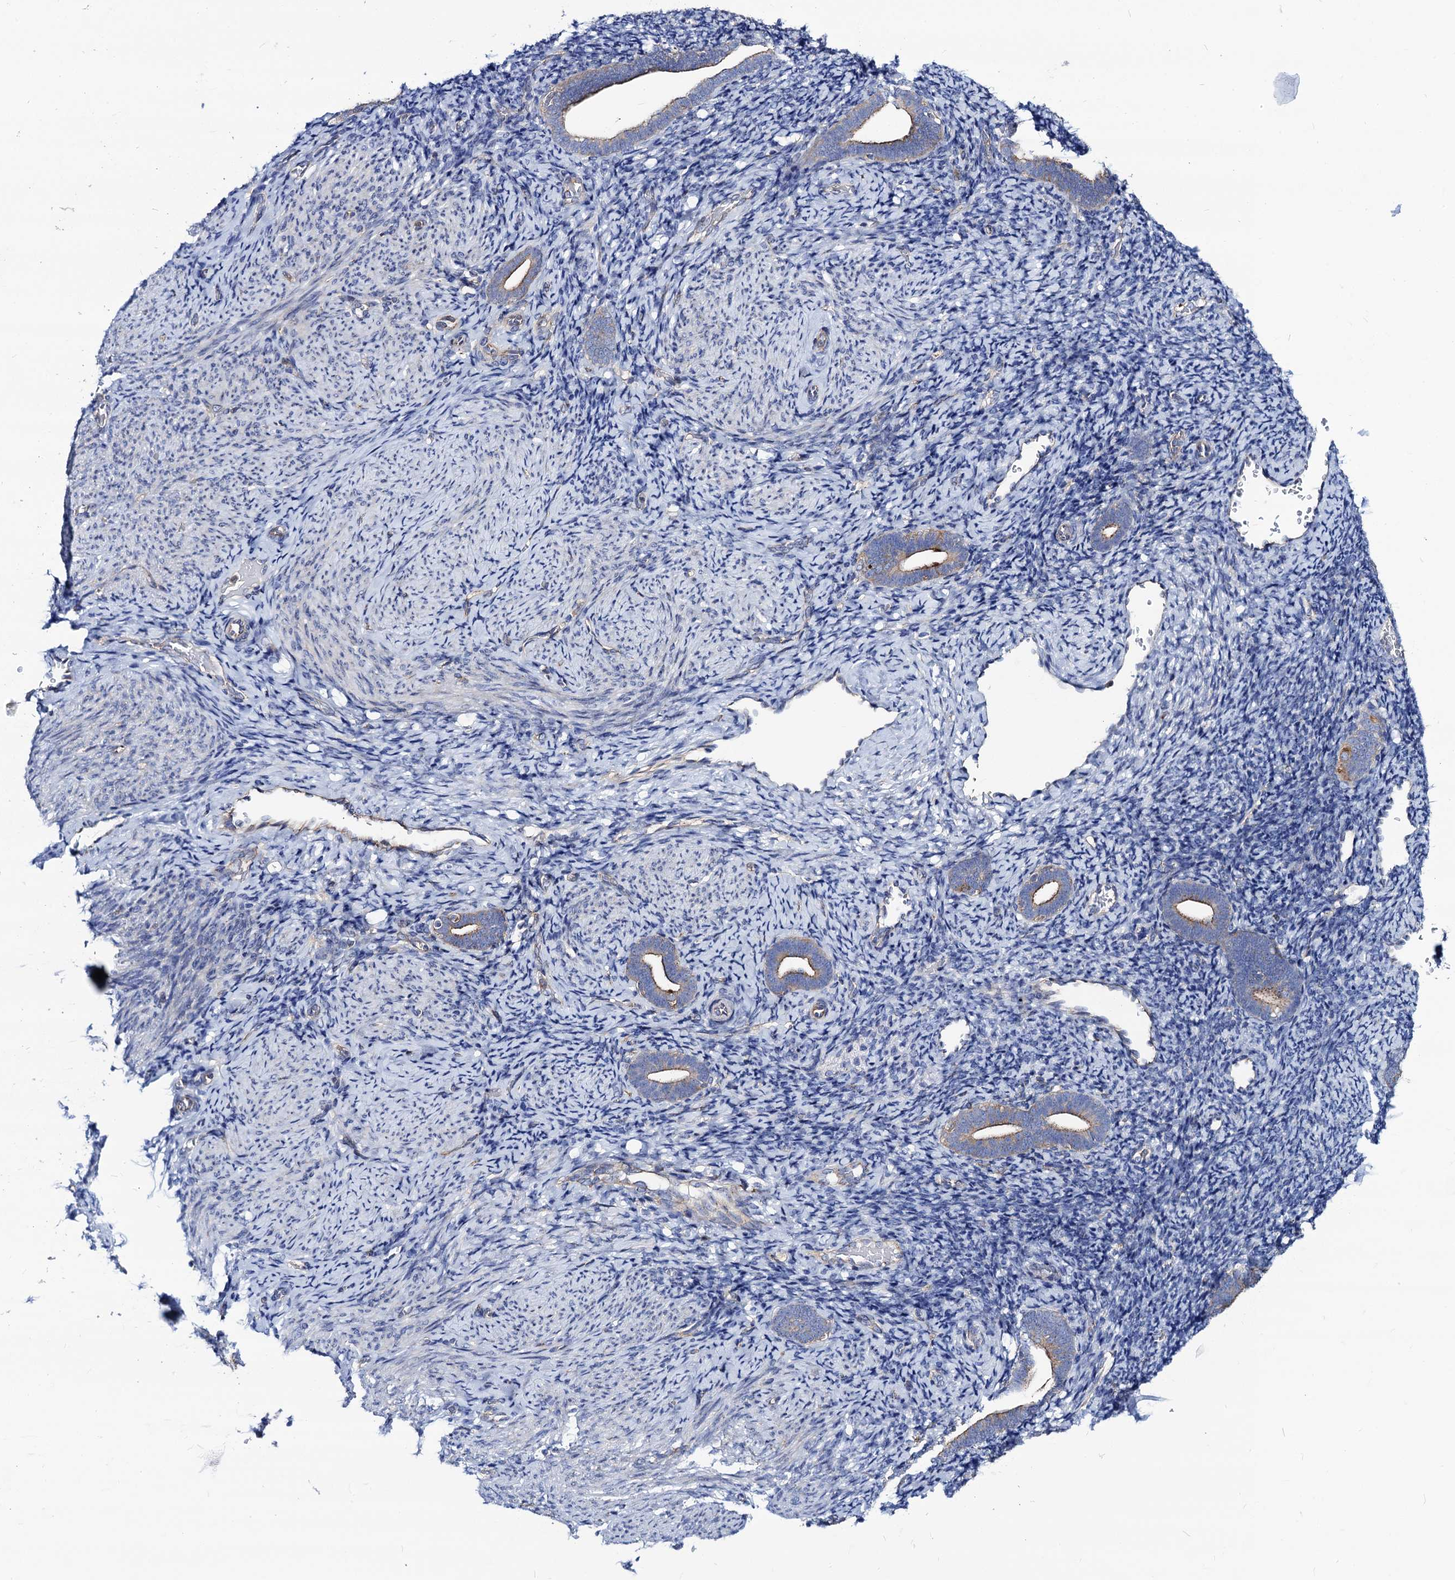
{"staining": {"intensity": "negative", "quantity": "none", "location": "none"}, "tissue": "endometrium", "cell_type": "Cells in endometrial stroma", "image_type": "normal", "snomed": [{"axis": "morphology", "description": "Normal tissue, NOS"}, {"axis": "topography", "description": "Endometrium"}], "caption": "Immunohistochemistry (IHC) histopathology image of benign endometrium stained for a protein (brown), which displays no staining in cells in endometrial stroma.", "gene": "DYDC1", "patient": {"sex": "female", "age": 51}}